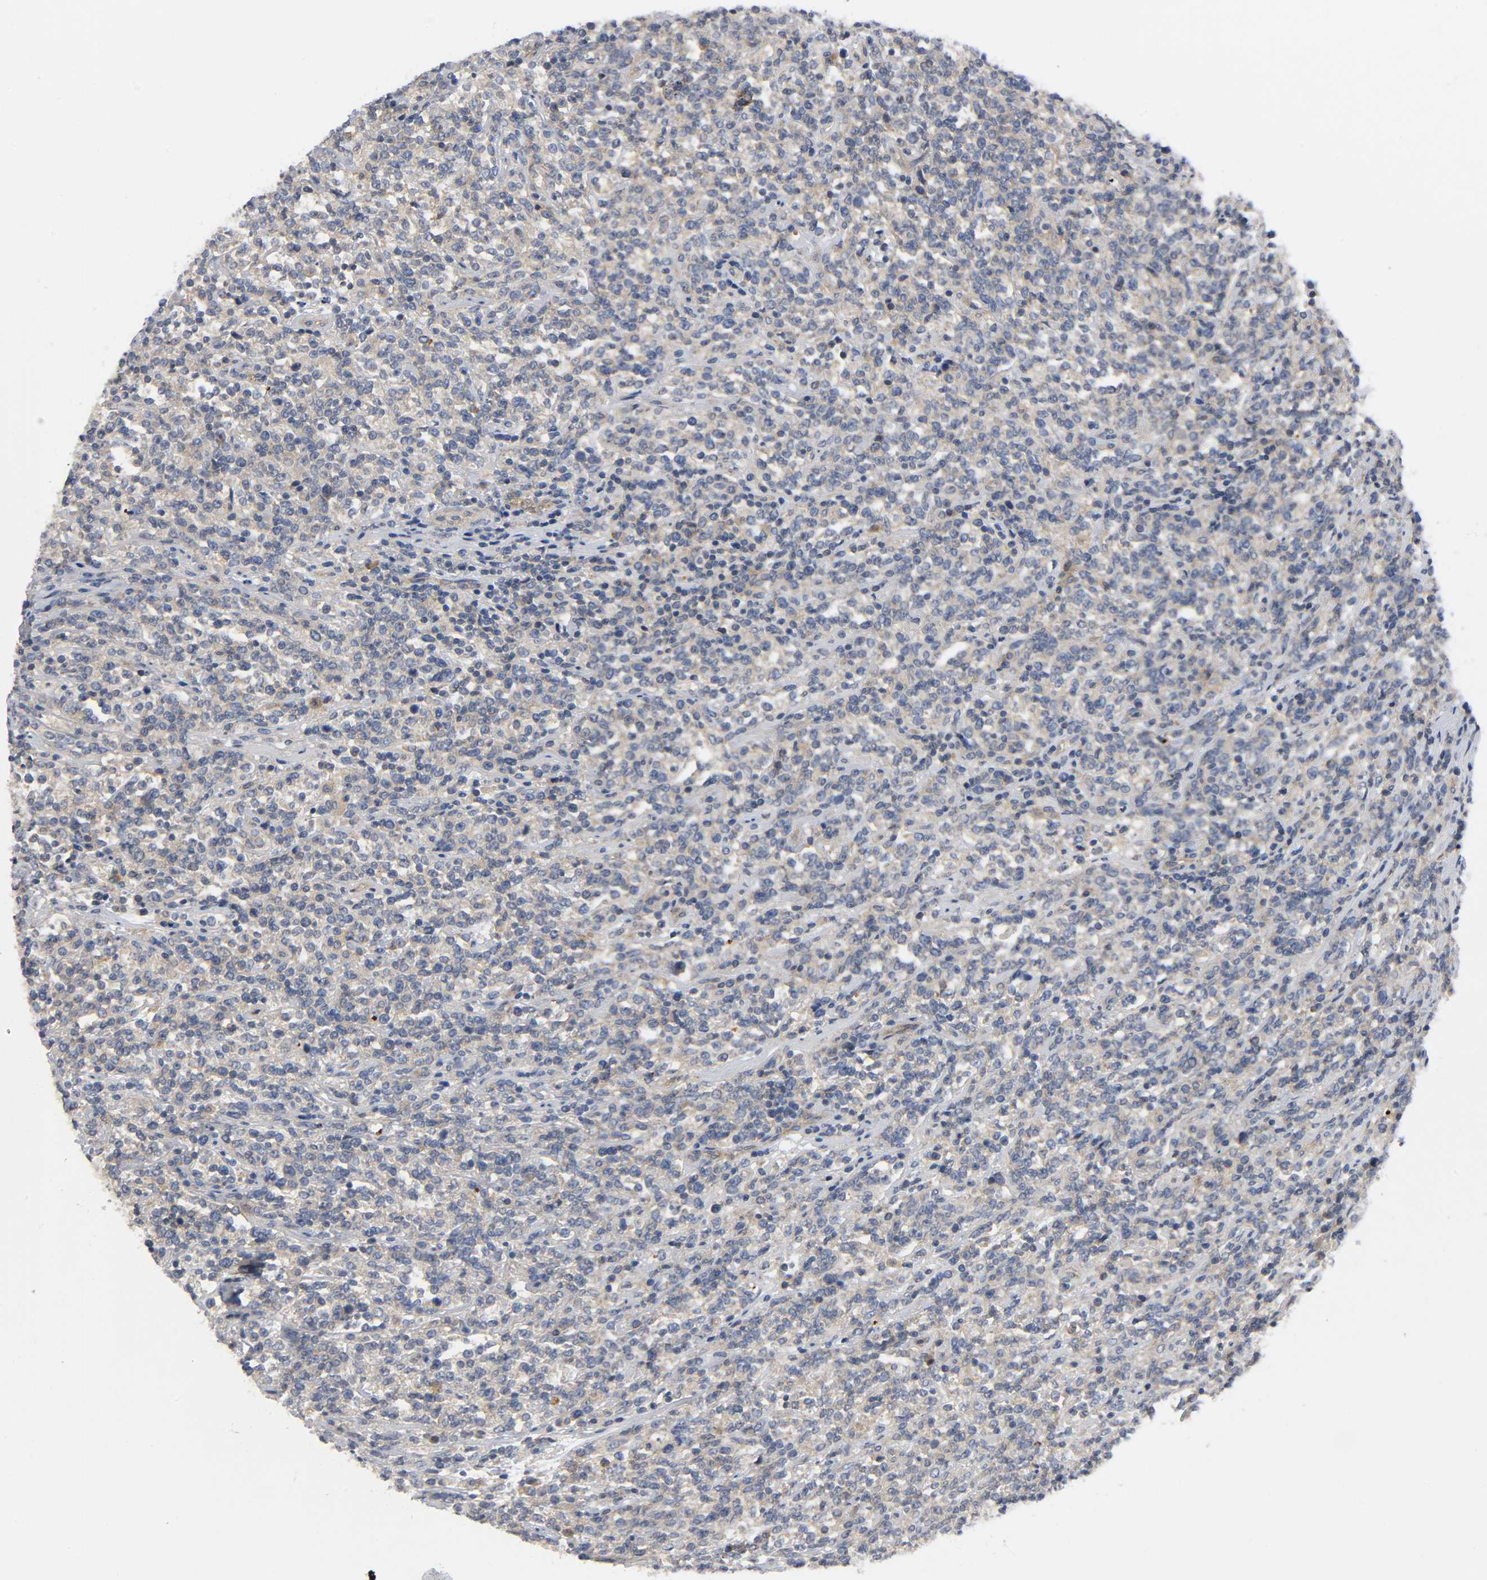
{"staining": {"intensity": "weak", "quantity": ">75%", "location": "cytoplasmic/membranous"}, "tissue": "lymphoma", "cell_type": "Tumor cells", "image_type": "cancer", "snomed": [{"axis": "morphology", "description": "Malignant lymphoma, non-Hodgkin's type, High grade"}, {"axis": "topography", "description": "Soft tissue"}], "caption": "IHC (DAB) staining of high-grade malignant lymphoma, non-Hodgkin's type shows weak cytoplasmic/membranous protein positivity in about >75% of tumor cells.", "gene": "HDAC6", "patient": {"sex": "male", "age": 18}}